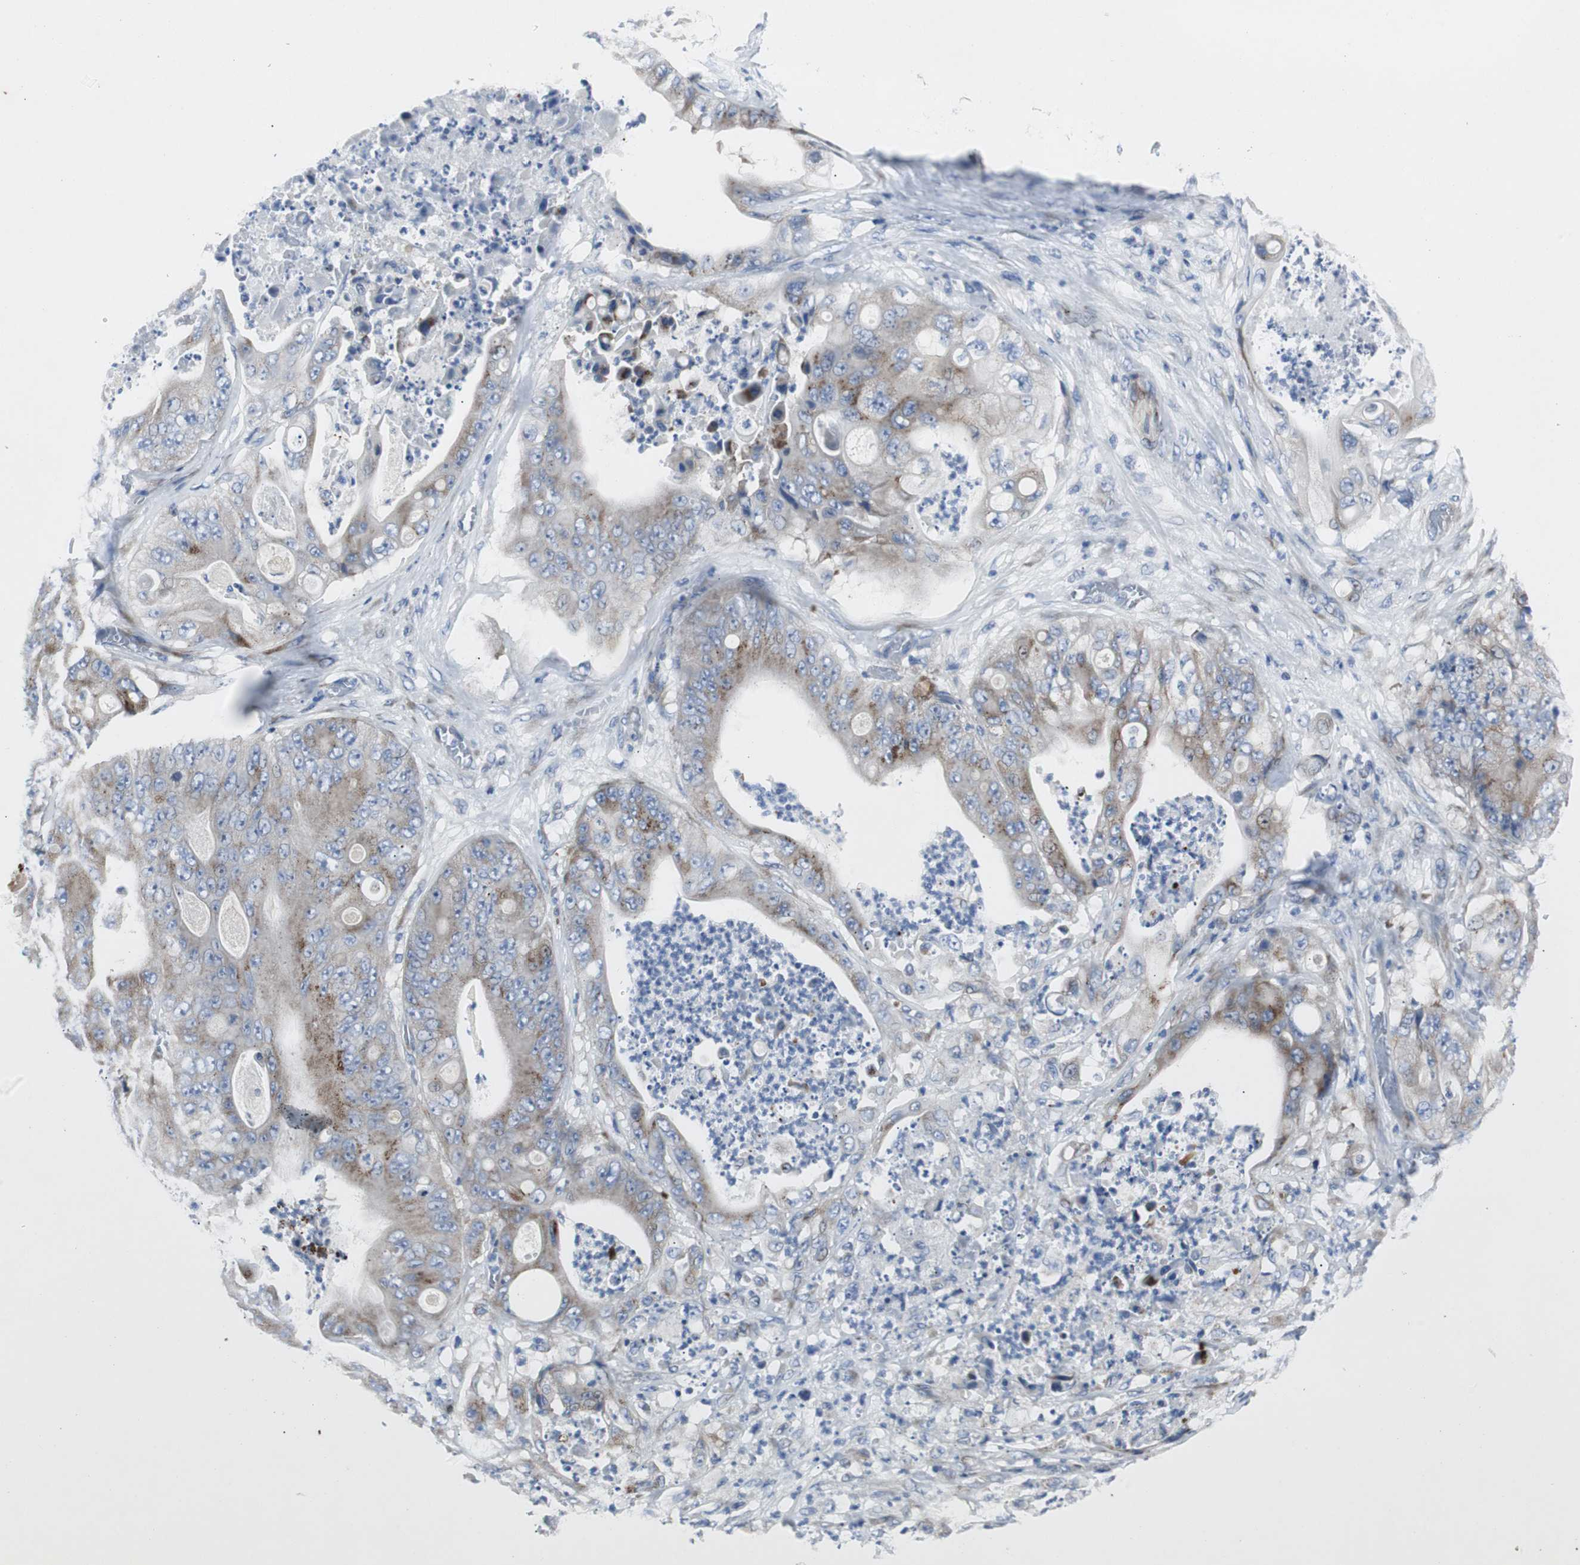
{"staining": {"intensity": "strong", "quantity": "25%-75%", "location": "cytoplasmic/membranous"}, "tissue": "stomach cancer", "cell_type": "Tumor cells", "image_type": "cancer", "snomed": [{"axis": "morphology", "description": "Adenocarcinoma, NOS"}, {"axis": "topography", "description": "Stomach"}], "caption": "Immunohistochemistry (DAB (3,3'-diaminobenzidine)) staining of stomach cancer (adenocarcinoma) demonstrates strong cytoplasmic/membranous protein positivity in approximately 25%-75% of tumor cells. (DAB IHC with brightfield microscopy, high magnification).", "gene": "BBC3", "patient": {"sex": "female", "age": 73}}